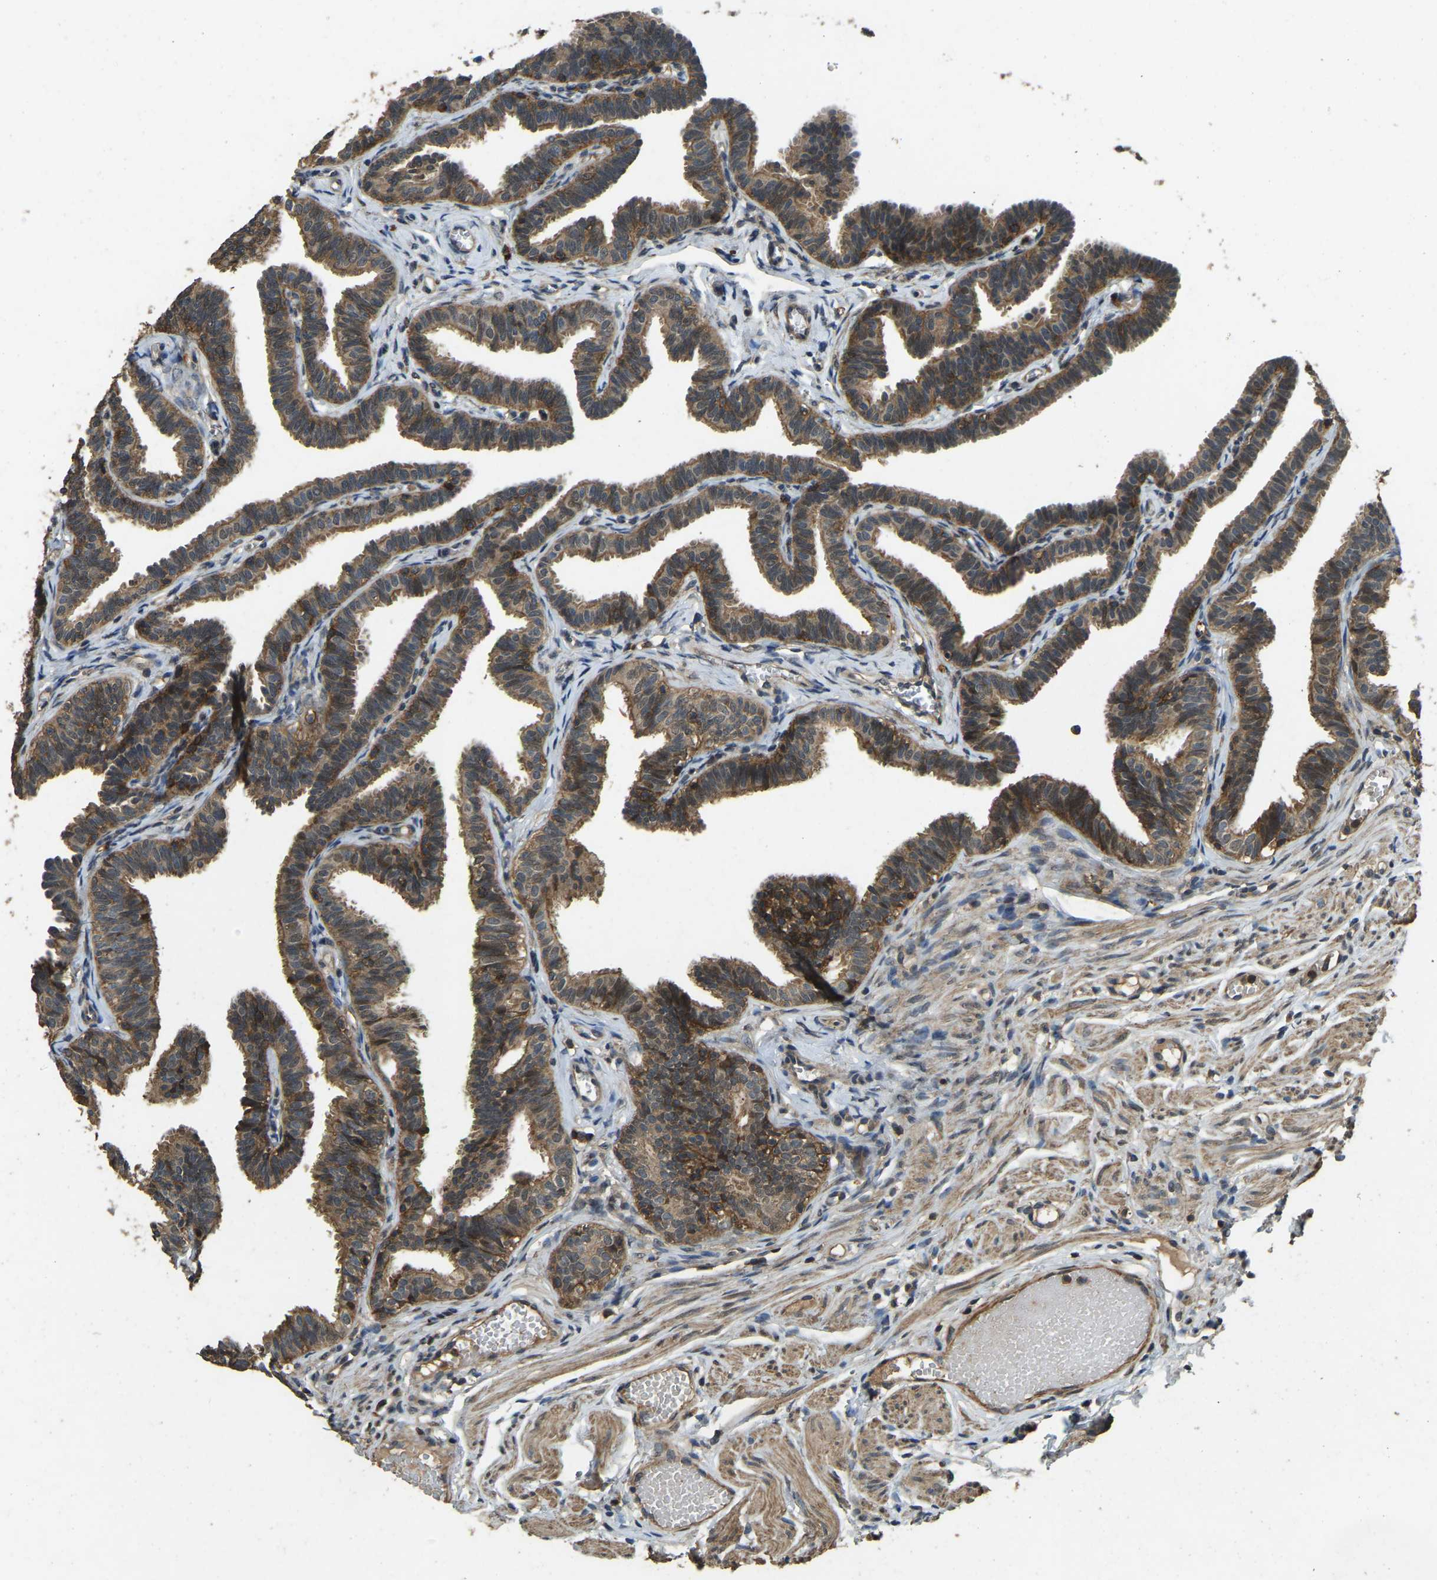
{"staining": {"intensity": "moderate", "quantity": ">75%", "location": "cytoplasmic/membranous"}, "tissue": "fallopian tube", "cell_type": "Glandular cells", "image_type": "normal", "snomed": [{"axis": "morphology", "description": "Normal tissue, NOS"}, {"axis": "topography", "description": "Fallopian tube"}, {"axis": "topography", "description": "Ovary"}], "caption": "A high-resolution micrograph shows immunohistochemistry staining of normal fallopian tube, which displays moderate cytoplasmic/membranous staining in approximately >75% of glandular cells. Using DAB (brown) and hematoxylin (blue) stains, captured at high magnification using brightfield microscopy.", "gene": "ATP8B1", "patient": {"sex": "female", "age": 23}}